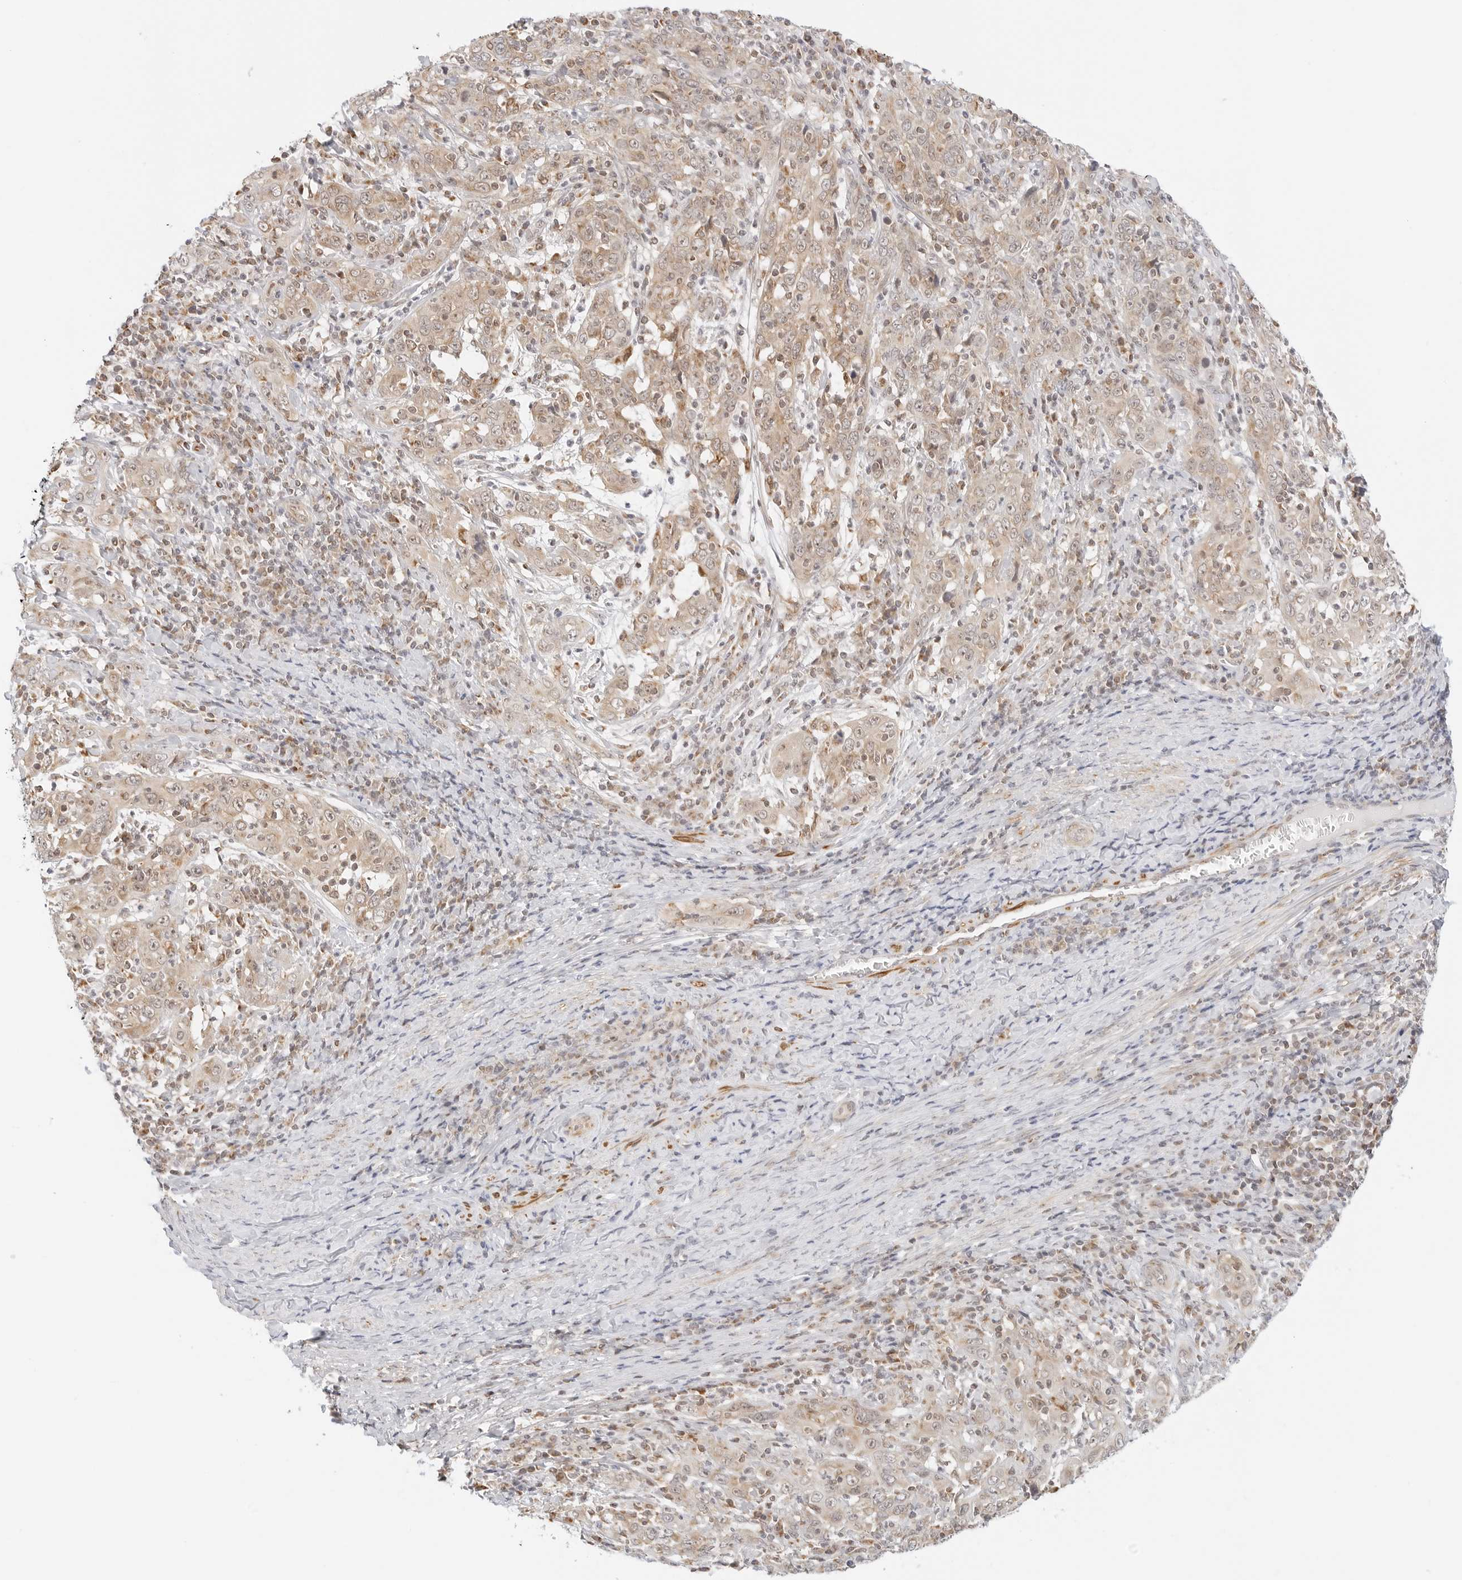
{"staining": {"intensity": "weak", "quantity": ">75%", "location": "cytoplasmic/membranous,nuclear"}, "tissue": "cervical cancer", "cell_type": "Tumor cells", "image_type": "cancer", "snomed": [{"axis": "morphology", "description": "Squamous cell carcinoma, NOS"}, {"axis": "topography", "description": "Cervix"}], "caption": "IHC (DAB) staining of human cervical cancer reveals weak cytoplasmic/membranous and nuclear protein positivity in about >75% of tumor cells.", "gene": "GORAB", "patient": {"sex": "female", "age": 46}}